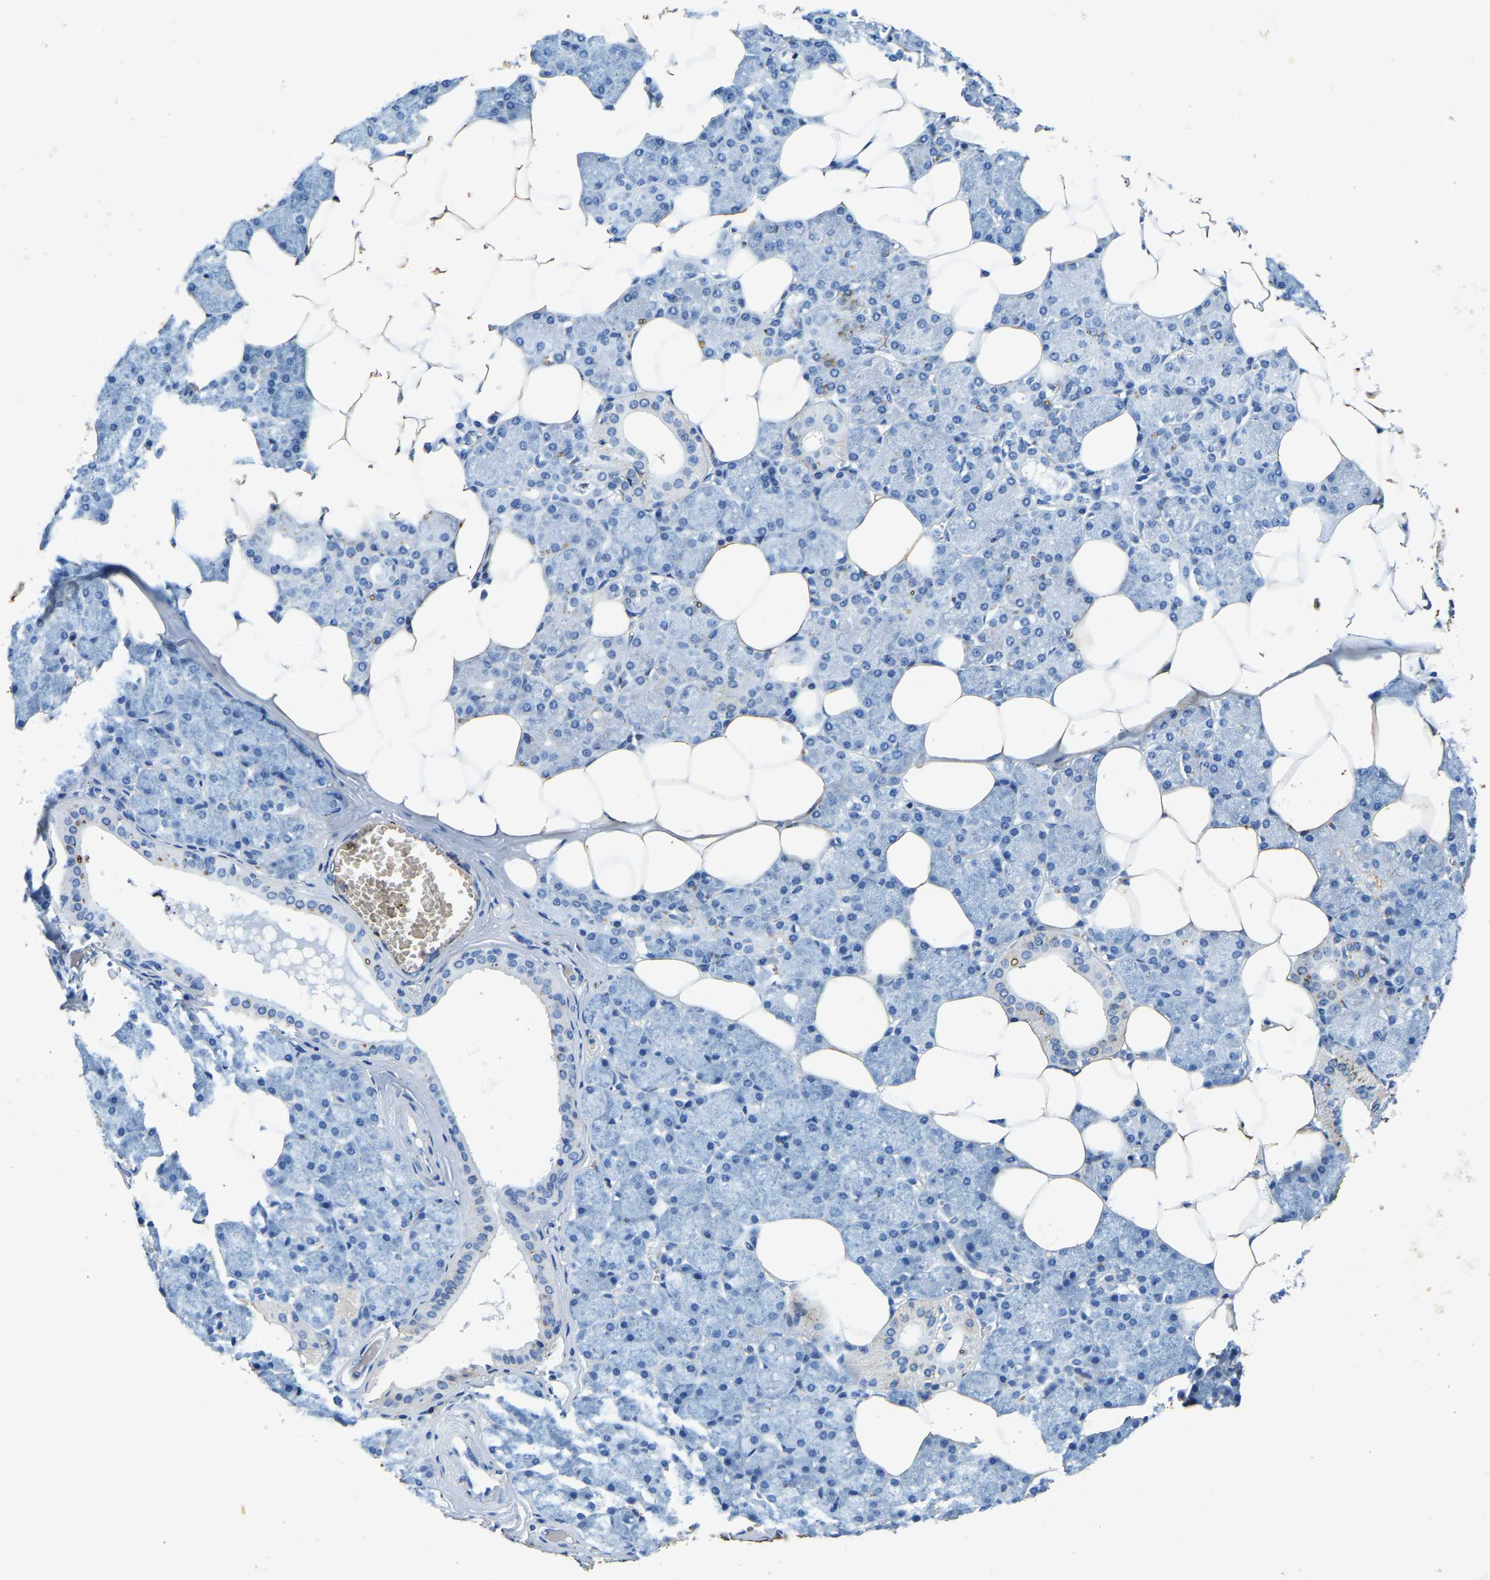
{"staining": {"intensity": "negative", "quantity": "none", "location": "none"}, "tissue": "salivary gland", "cell_type": "Glandular cells", "image_type": "normal", "snomed": [{"axis": "morphology", "description": "Normal tissue, NOS"}, {"axis": "topography", "description": "Salivary gland"}], "caption": "IHC micrograph of benign salivary gland: salivary gland stained with DAB (3,3'-diaminobenzidine) displays no significant protein staining in glandular cells. (DAB immunohistochemistry with hematoxylin counter stain).", "gene": "UBN2", "patient": {"sex": "male", "age": 62}}